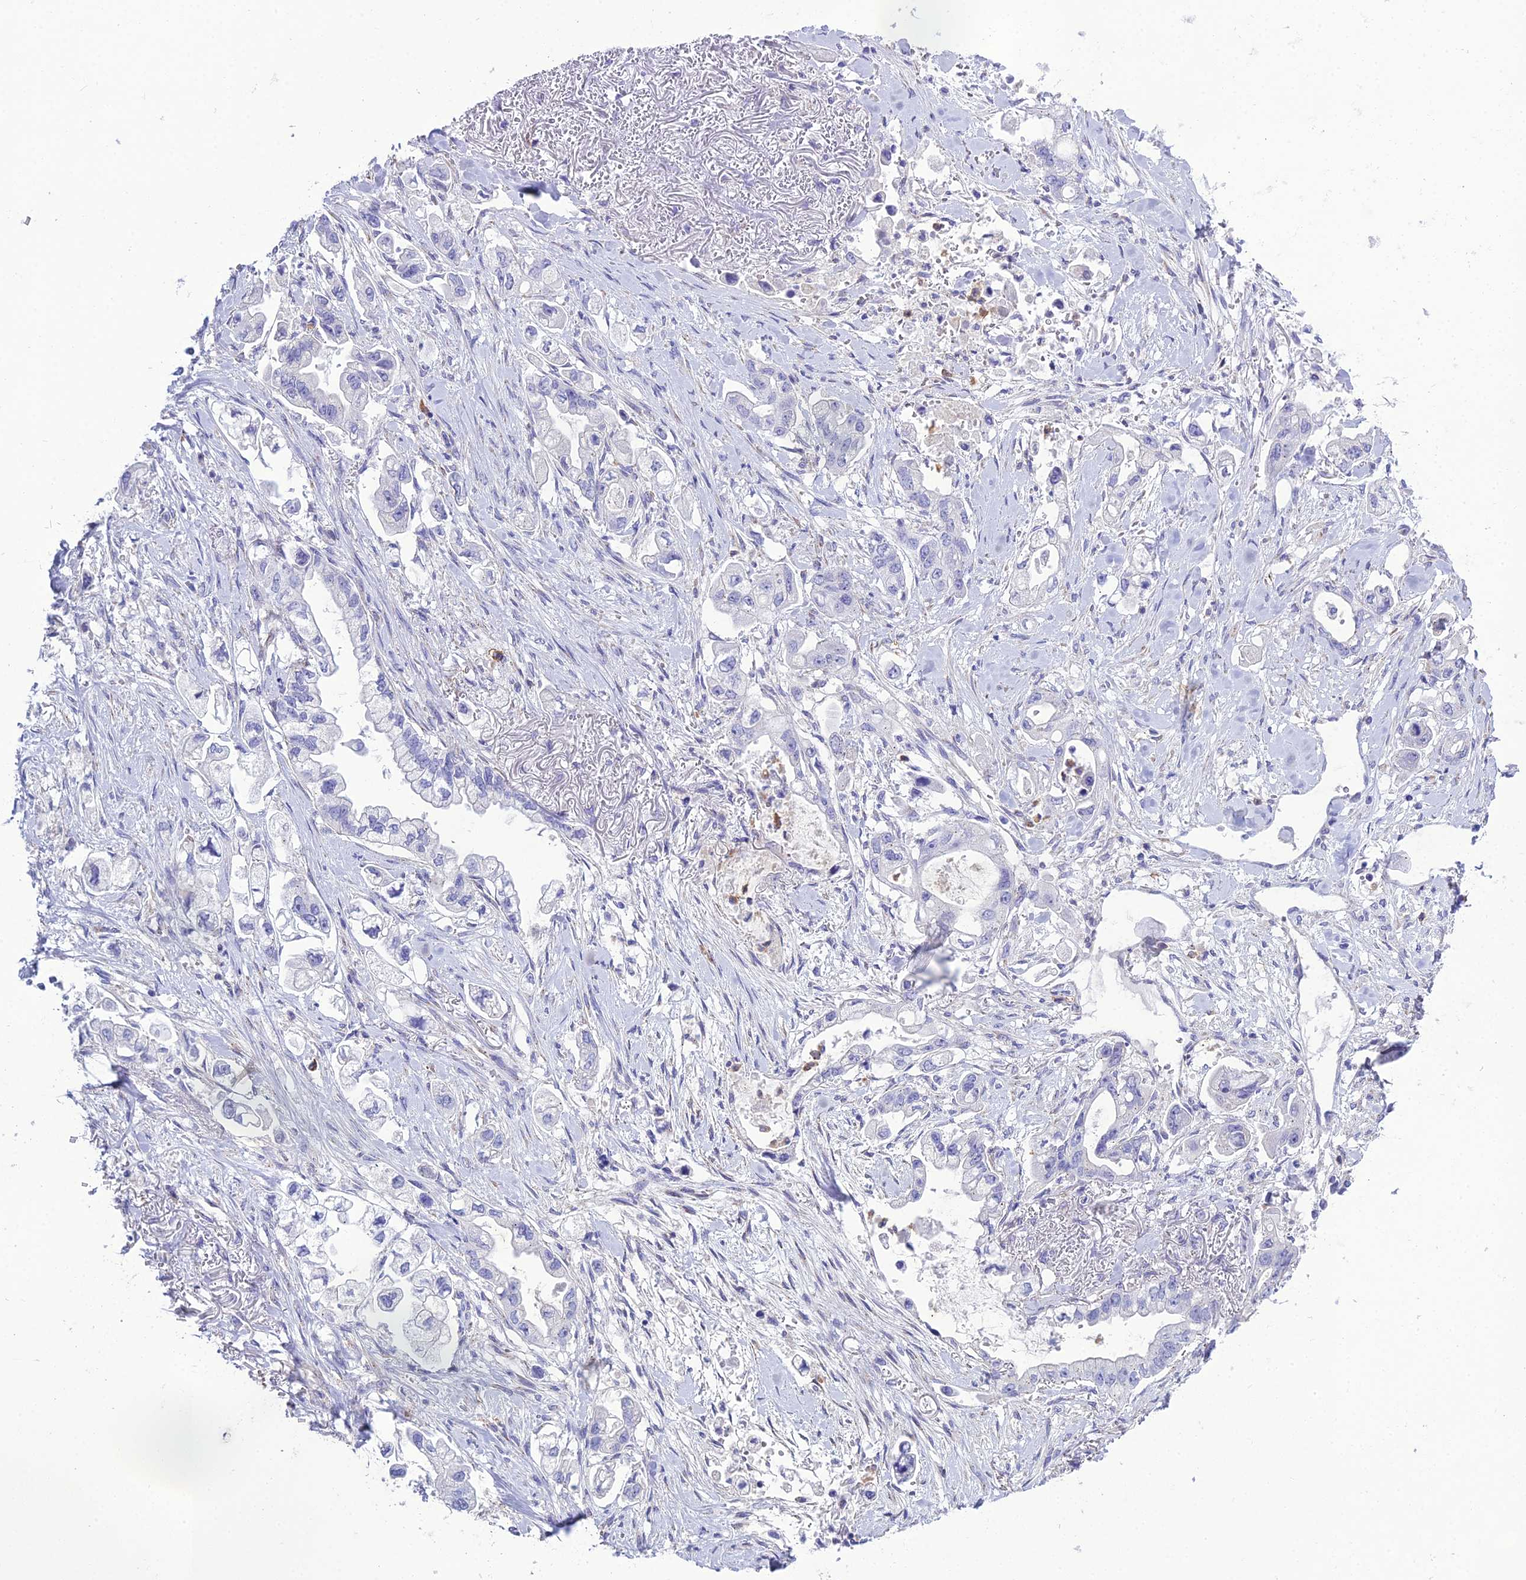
{"staining": {"intensity": "negative", "quantity": "none", "location": "none"}, "tissue": "stomach cancer", "cell_type": "Tumor cells", "image_type": "cancer", "snomed": [{"axis": "morphology", "description": "Adenocarcinoma, NOS"}, {"axis": "topography", "description": "Stomach"}], "caption": "DAB (3,3'-diaminobenzidine) immunohistochemical staining of adenocarcinoma (stomach) displays no significant expression in tumor cells.", "gene": "OR1Q1", "patient": {"sex": "male", "age": 62}}